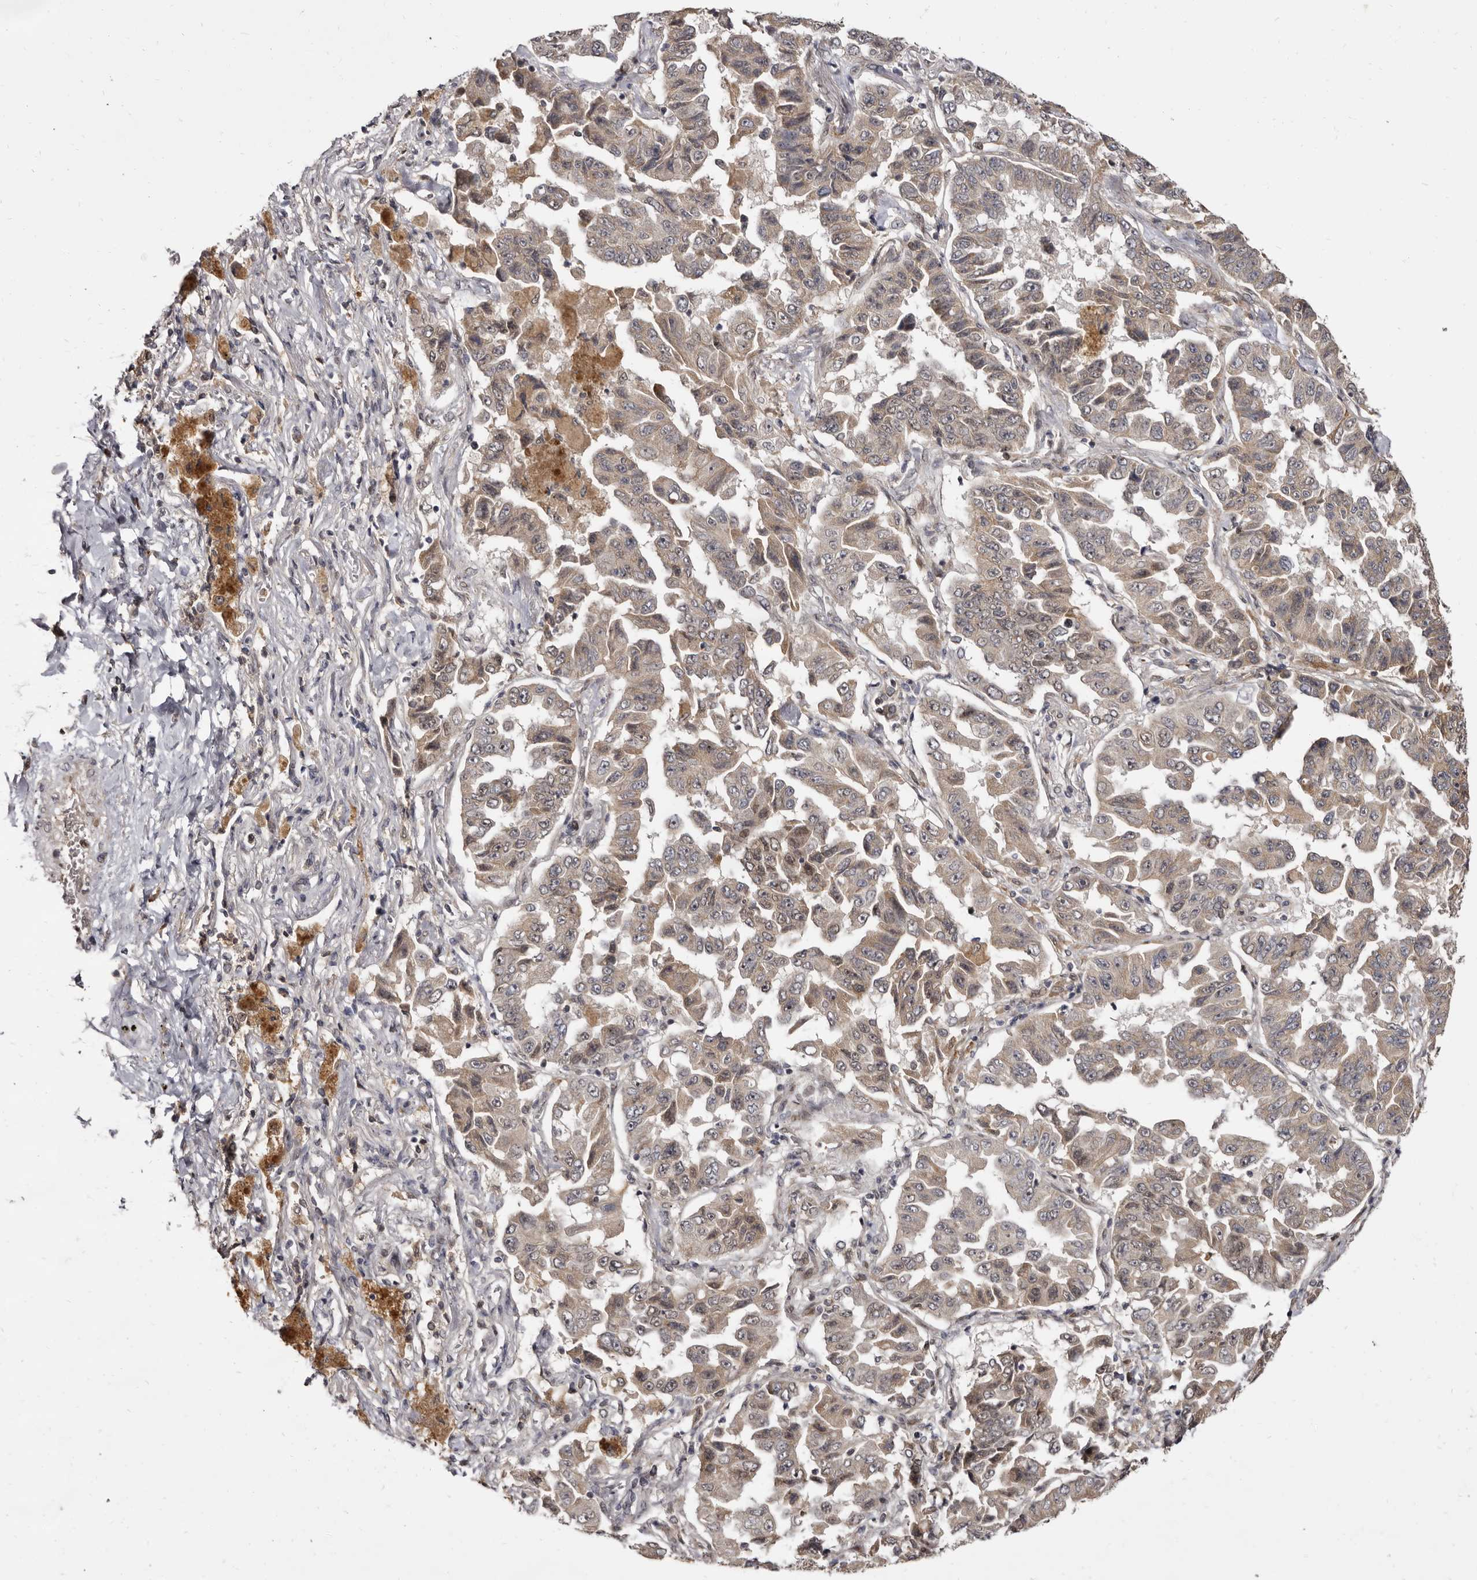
{"staining": {"intensity": "weak", "quantity": "25%-75%", "location": "cytoplasmic/membranous"}, "tissue": "lung cancer", "cell_type": "Tumor cells", "image_type": "cancer", "snomed": [{"axis": "morphology", "description": "Adenocarcinoma, NOS"}, {"axis": "topography", "description": "Lung"}], "caption": "Lung adenocarcinoma stained for a protein shows weak cytoplasmic/membranous positivity in tumor cells.", "gene": "ZNF326", "patient": {"sex": "female", "age": 51}}